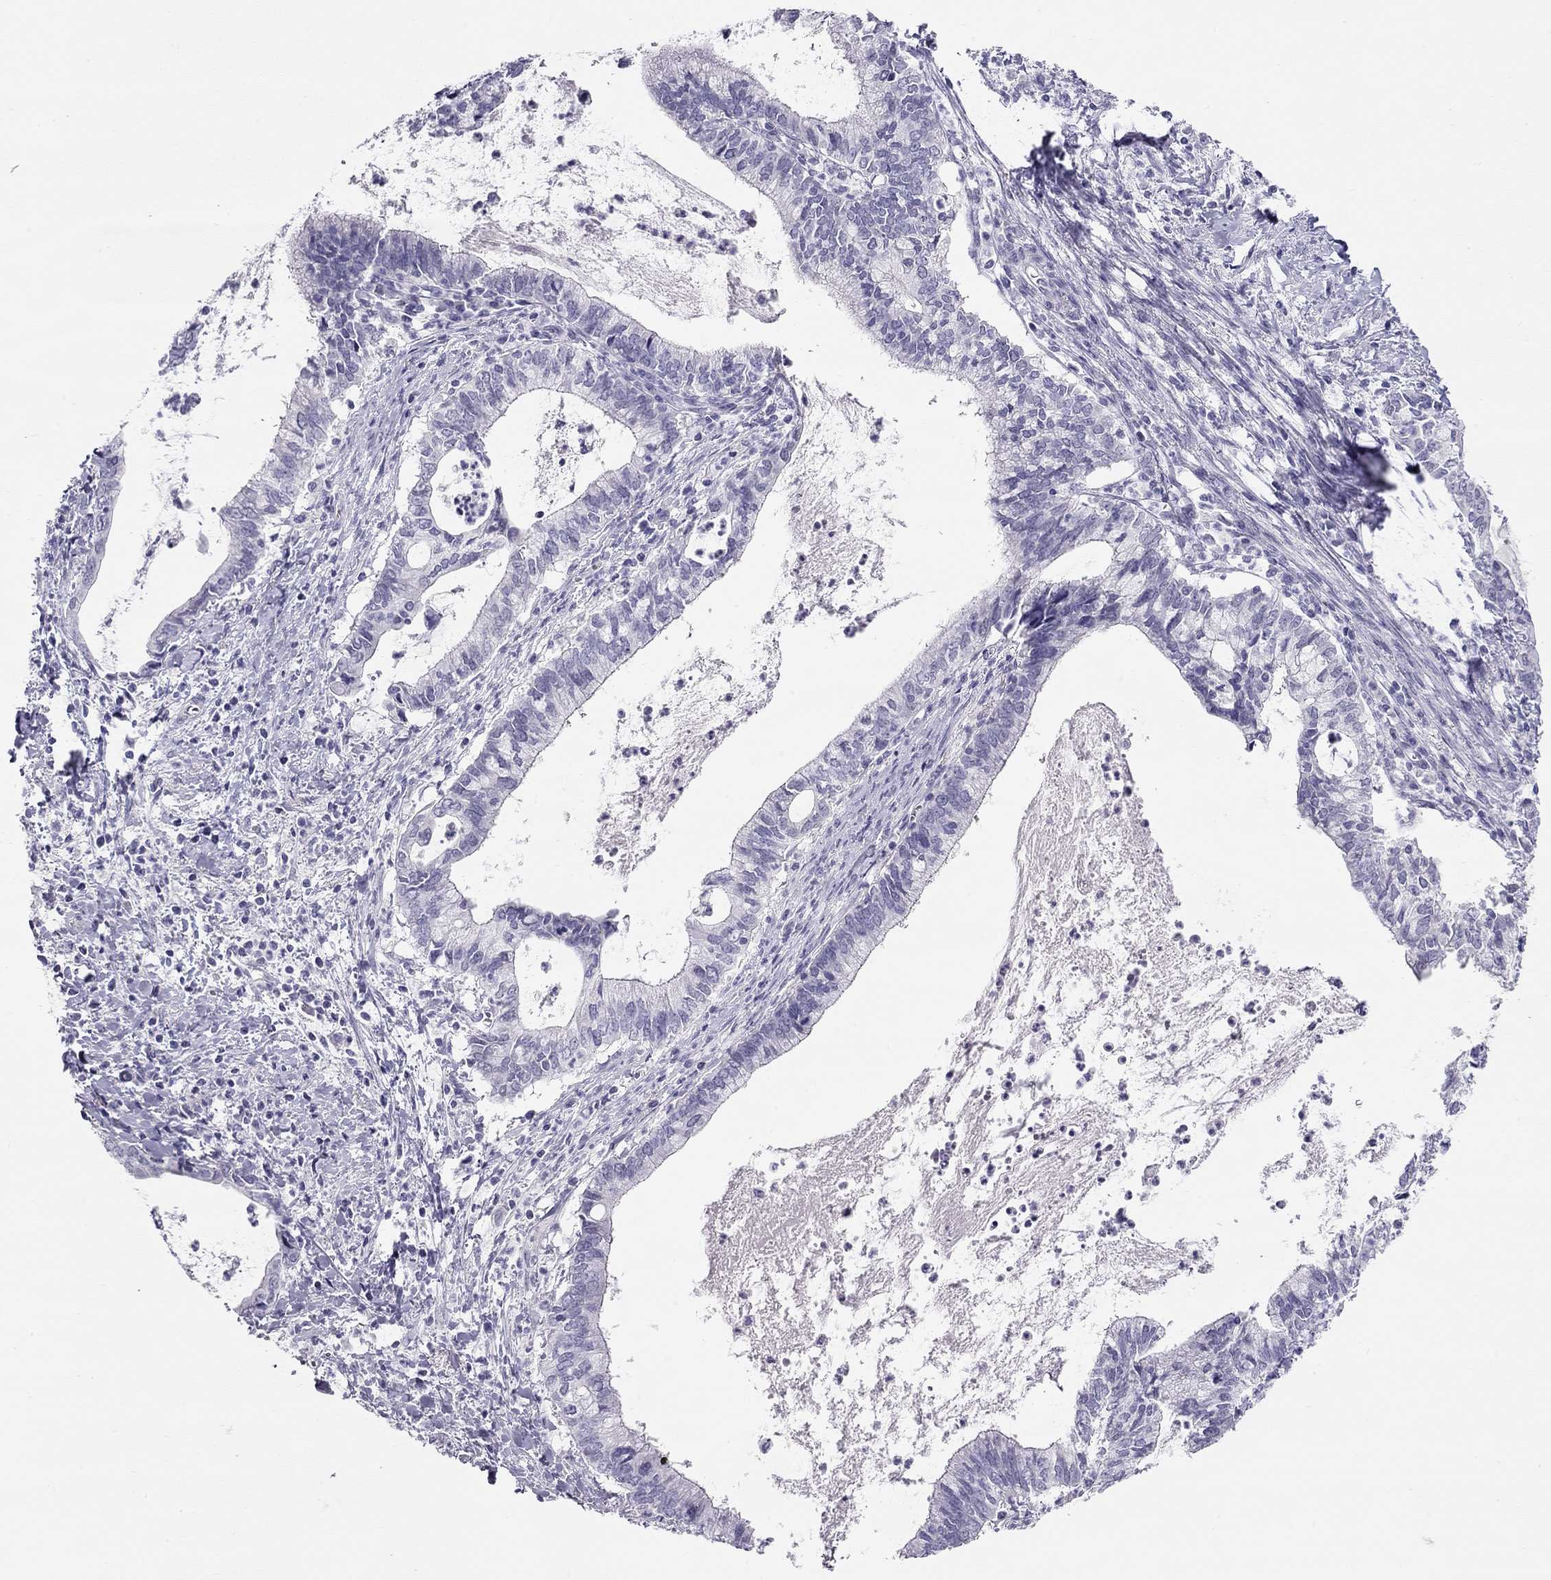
{"staining": {"intensity": "negative", "quantity": "none", "location": "none"}, "tissue": "cervical cancer", "cell_type": "Tumor cells", "image_type": "cancer", "snomed": [{"axis": "morphology", "description": "Adenocarcinoma, NOS"}, {"axis": "topography", "description": "Cervix"}], "caption": "This is a photomicrograph of immunohistochemistry staining of adenocarcinoma (cervical), which shows no staining in tumor cells. Nuclei are stained in blue.", "gene": "KCNV2", "patient": {"sex": "female", "age": 42}}